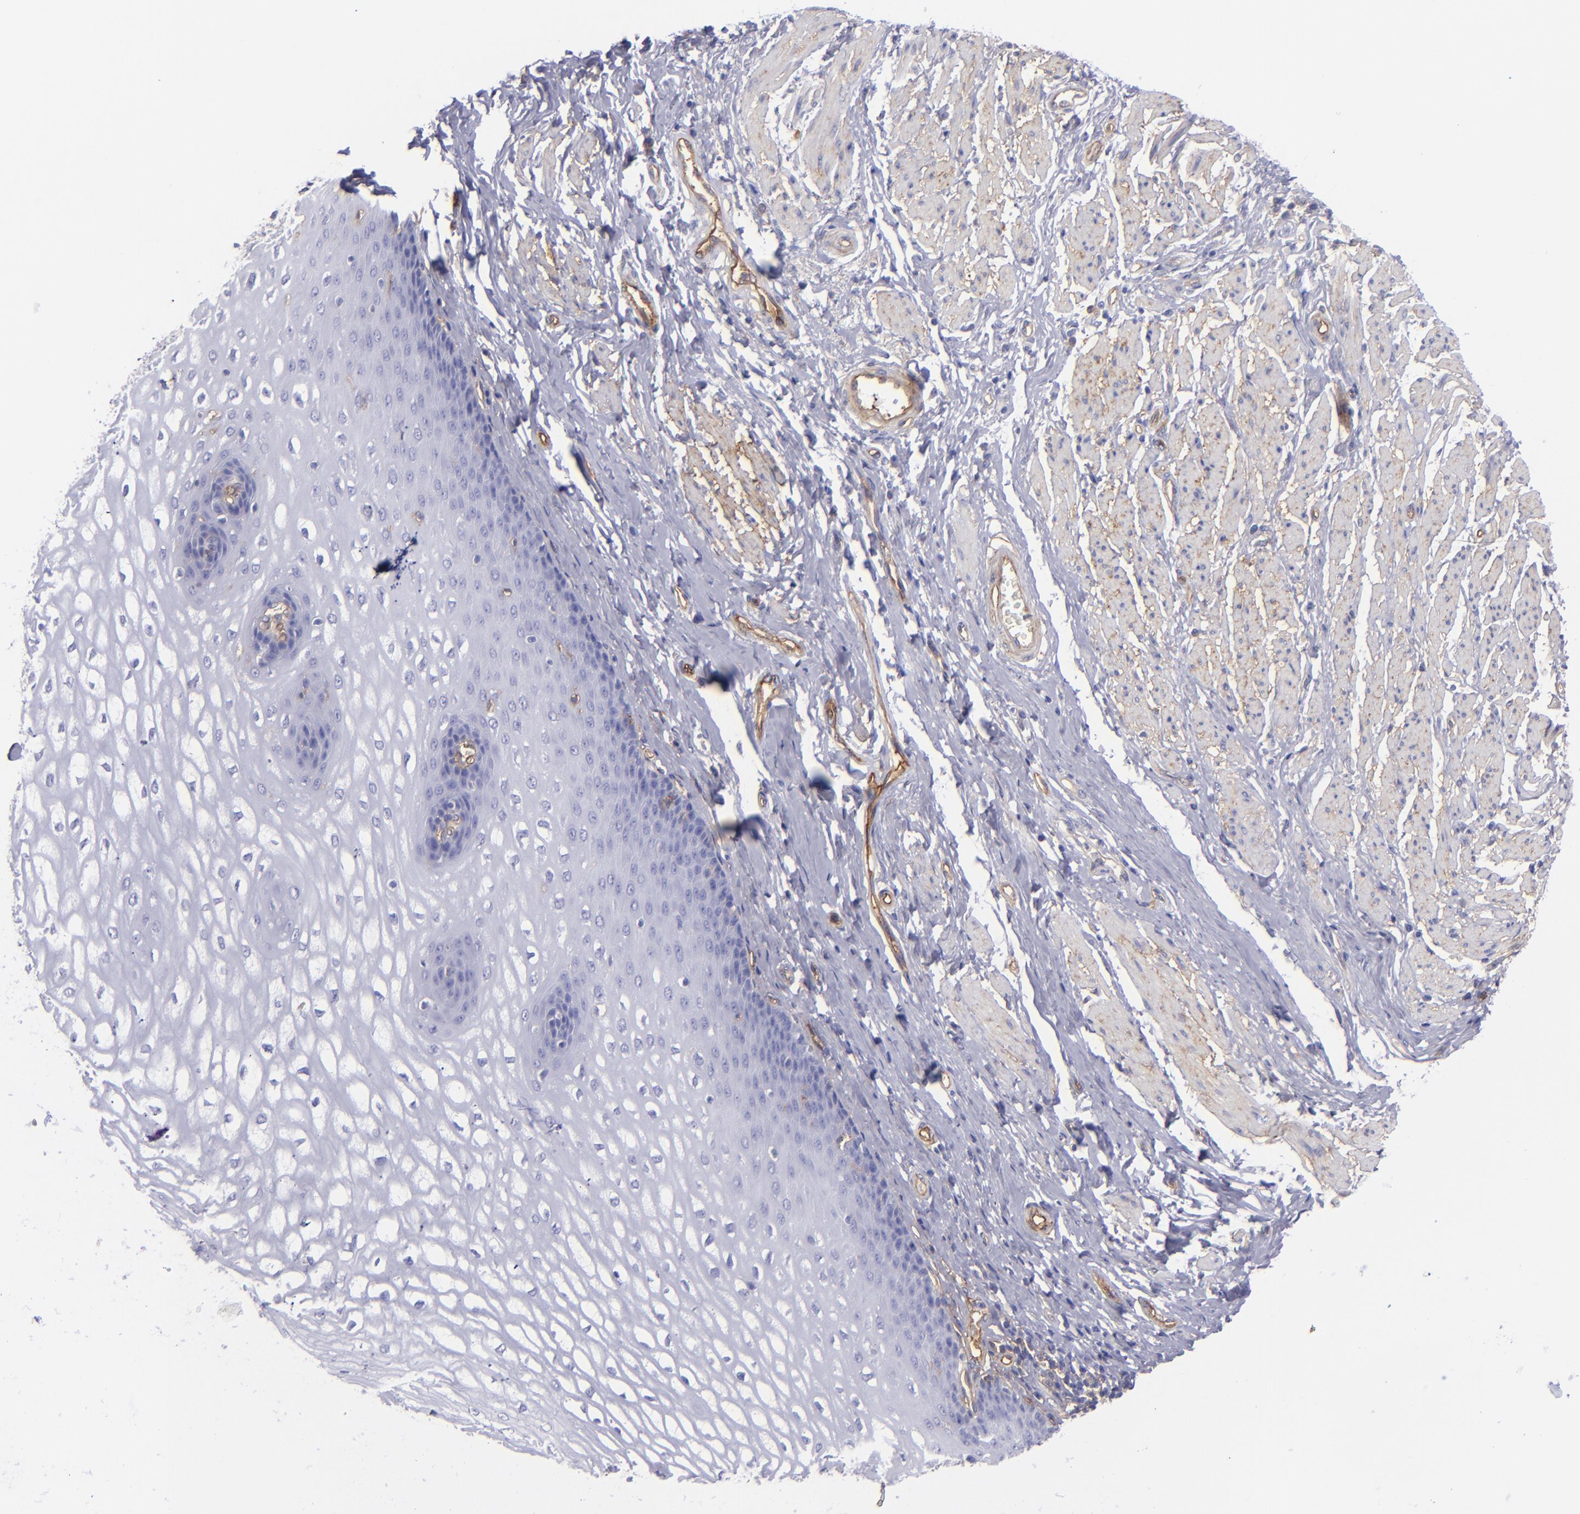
{"staining": {"intensity": "negative", "quantity": "none", "location": "none"}, "tissue": "esophagus", "cell_type": "Squamous epithelial cells", "image_type": "normal", "snomed": [{"axis": "morphology", "description": "Normal tissue, NOS"}, {"axis": "topography", "description": "Esophagus"}], "caption": "A histopathology image of esophagus stained for a protein demonstrates no brown staining in squamous epithelial cells.", "gene": "ENTPD1", "patient": {"sex": "male", "age": 70}}